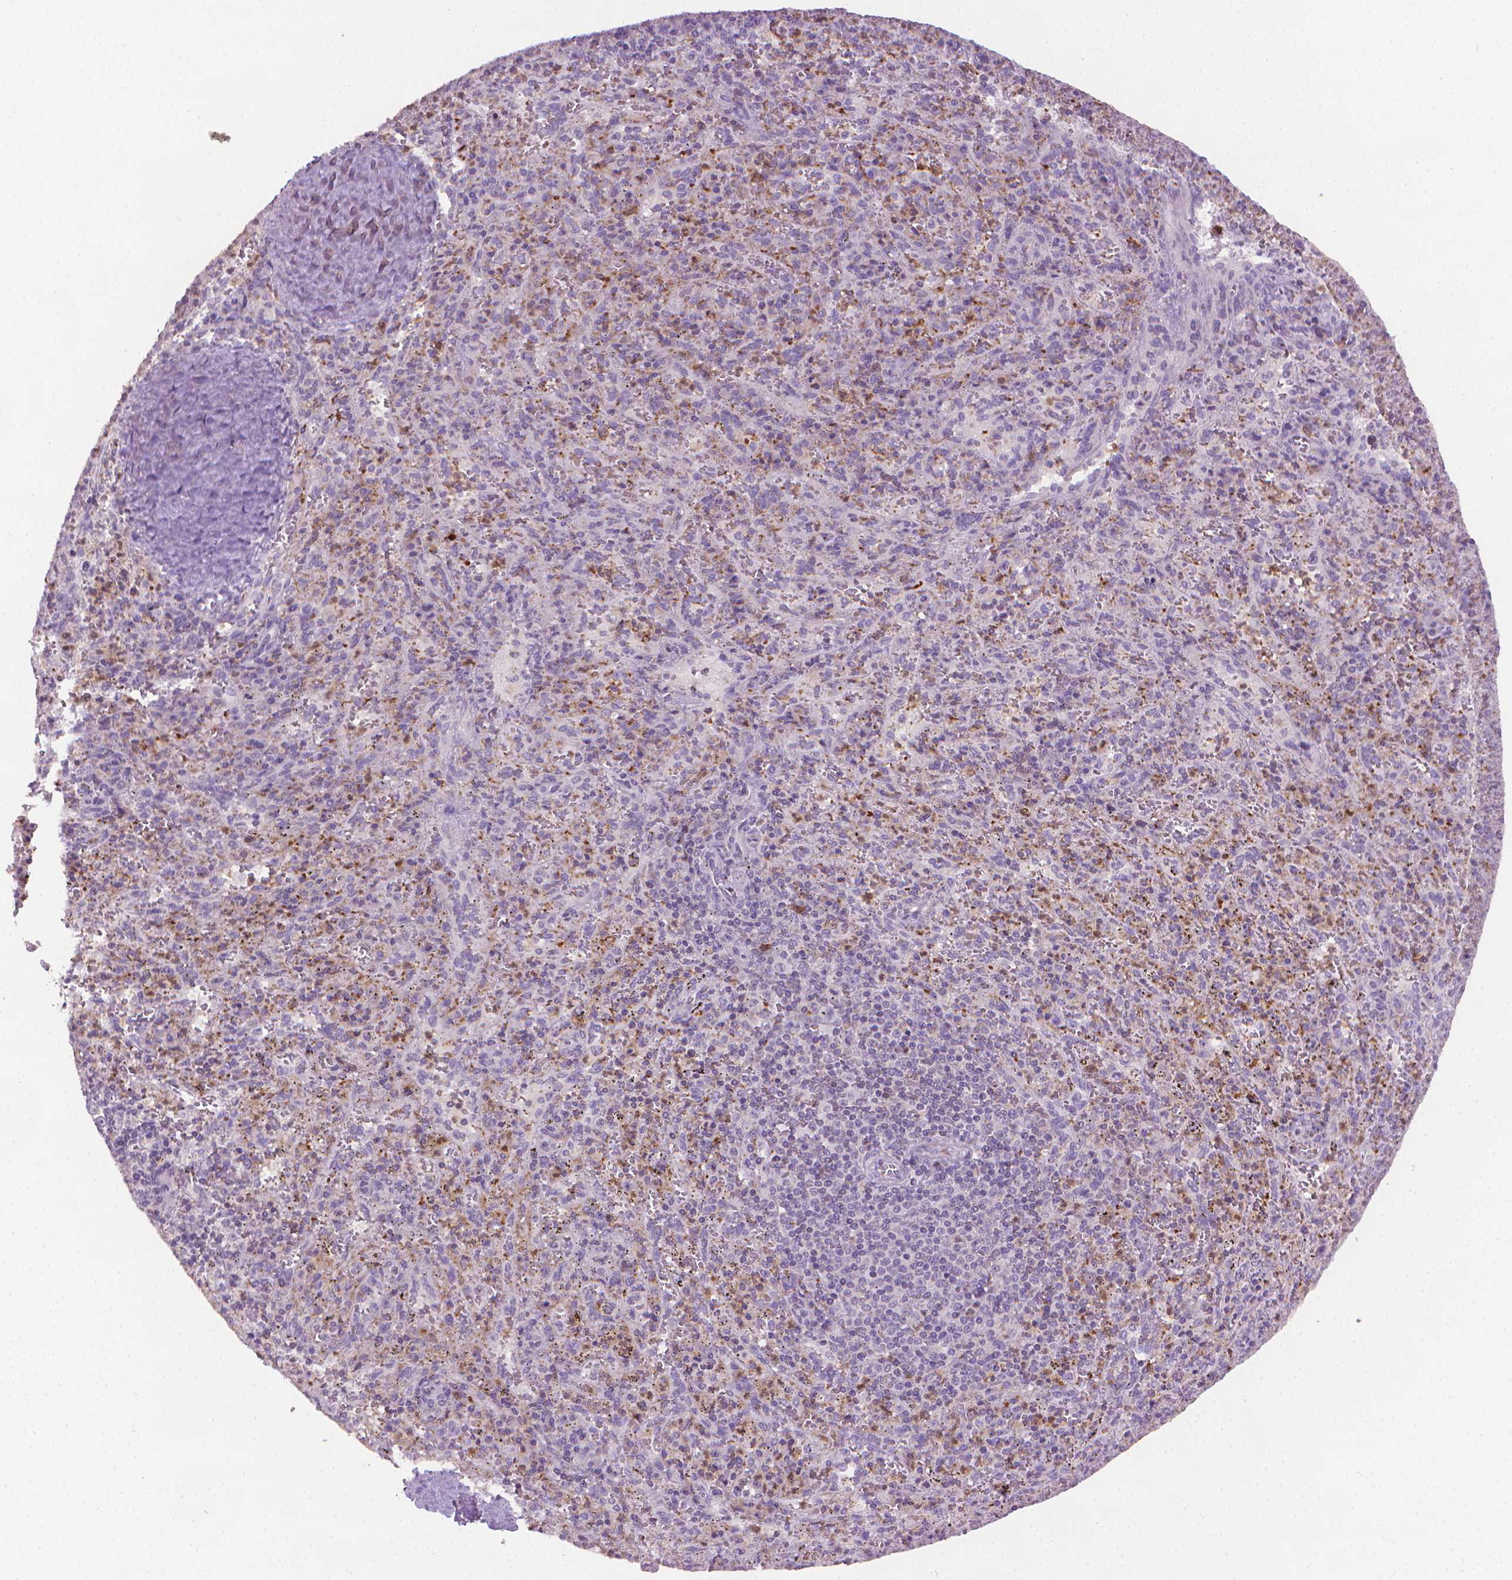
{"staining": {"intensity": "weak", "quantity": "25%-75%", "location": "cytoplasmic/membranous"}, "tissue": "spleen", "cell_type": "Cells in red pulp", "image_type": "normal", "snomed": [{"axis": "morphology", "description": "Normal tissue, NOS"}, {"axis": "topography", "description": "Spleen"}], "caption": "An immunohistochemistry (IHC) image of normal tissue is shown. Protein staining in brown shows weak cytoplasmic/membranous positivity in spleen within cells in red pulp. The staining is performed using DAB brown chromogen to label protein expression. The nuclei are counter-stained blue using hematoxylin.", "gene": "CDKN2D", "patient": {"sex": "male", "age": 57}}